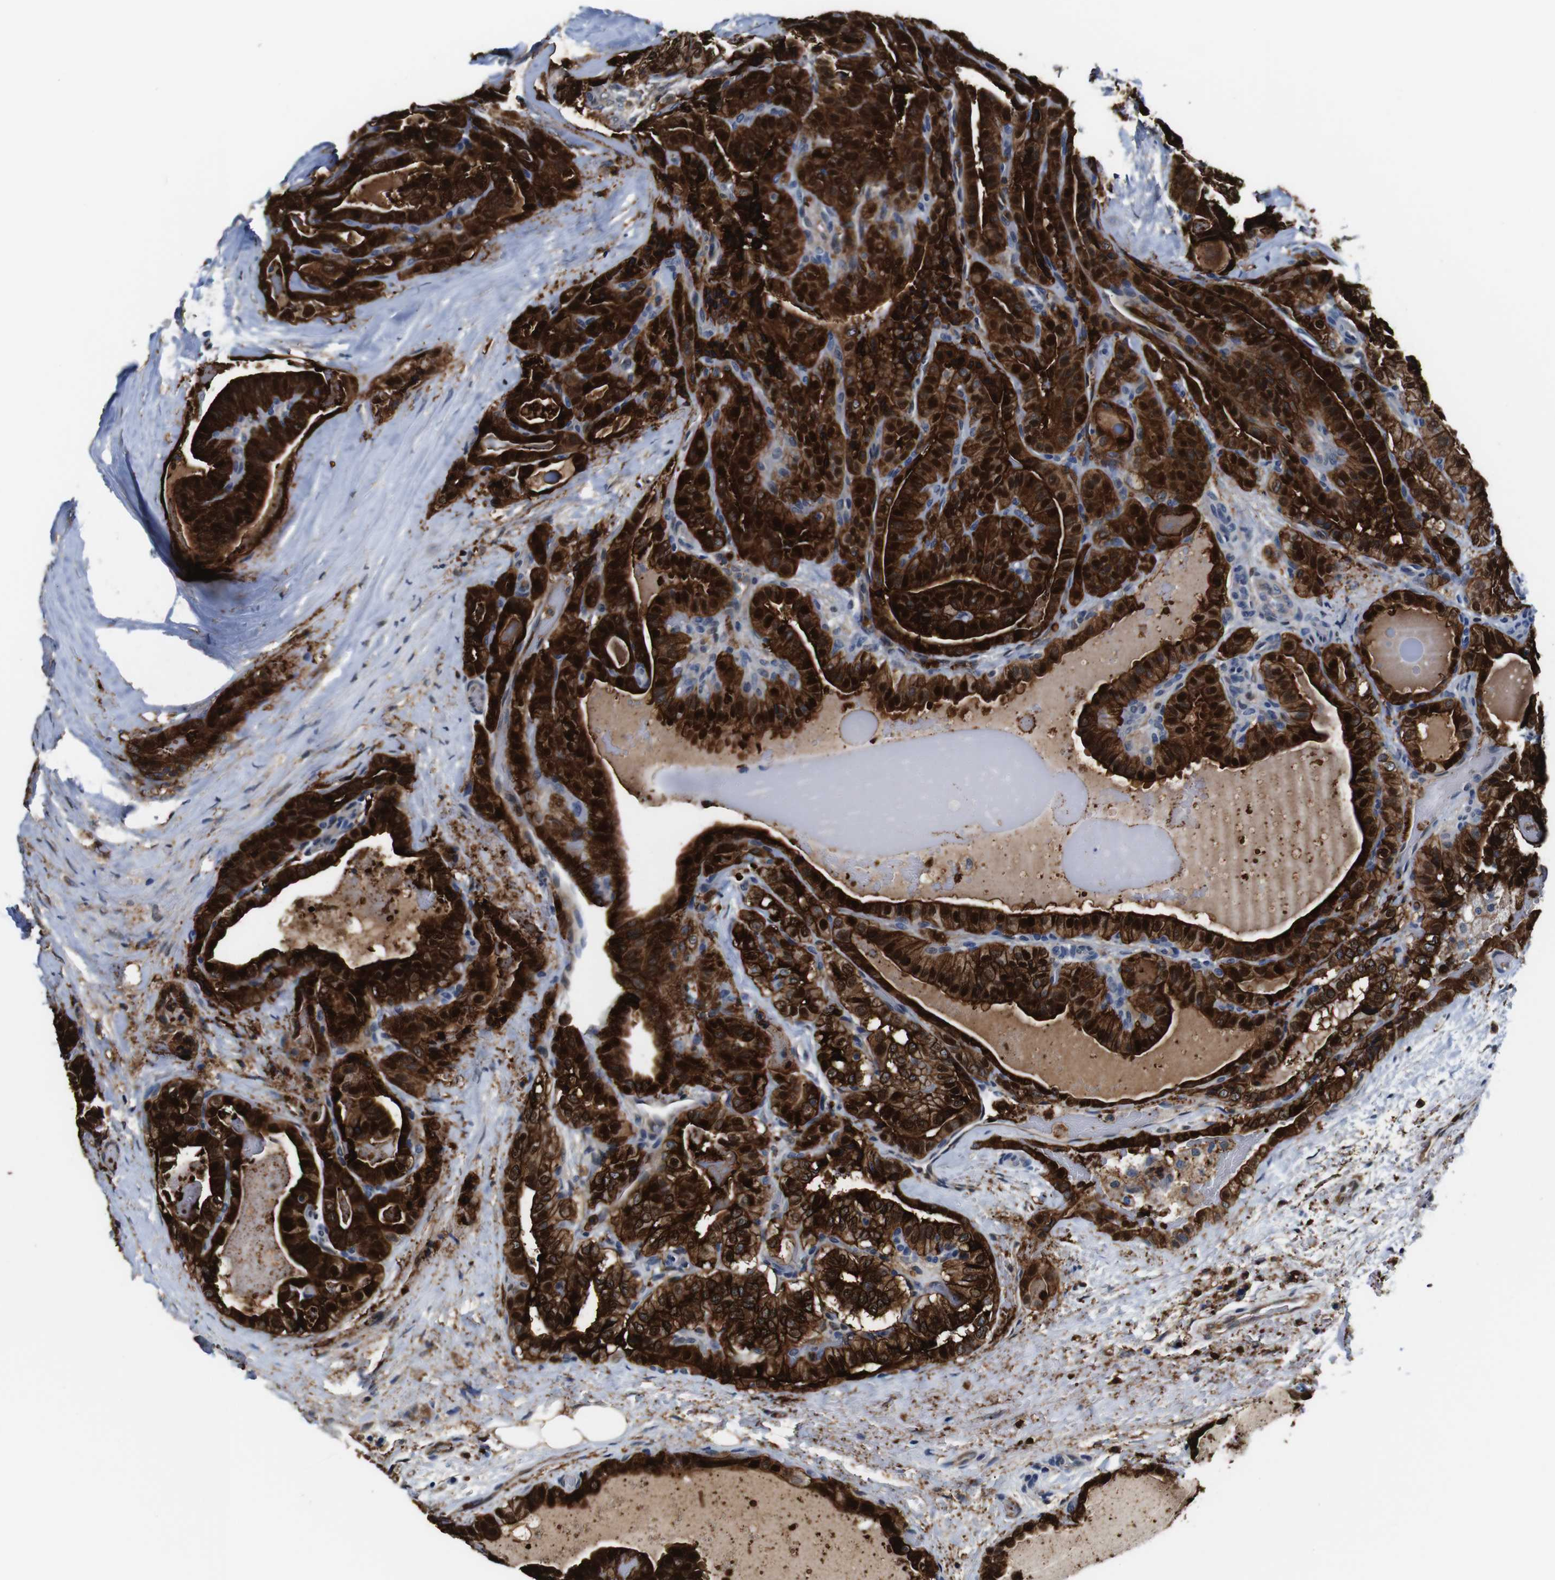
{"staining": {"intensity": "strong", "quantity": ">75%", "location": "cytoplasmic/membranous,nuclear"}, "tissue": "thyroid cancer", "cell_type": "Tumor cells", "image_type": "cancer", "snomed": [{"axis": "morphology", "description": "Papillary adenocarcinoma, NOS"}, {"axis": "topography", "description": "Thyroid gland"}], "caption": "The histopathology image exhibits immunohistochemical staining of thyroid cancer. There is strong cytoplasmic/membranous and nuclear staining is present in about >75% of tumor cells. (Brightfield microscopy of DAB IHC at high magnification).", "gene": "ANXA1", "patient": {"sex": "male", "age": 77}}